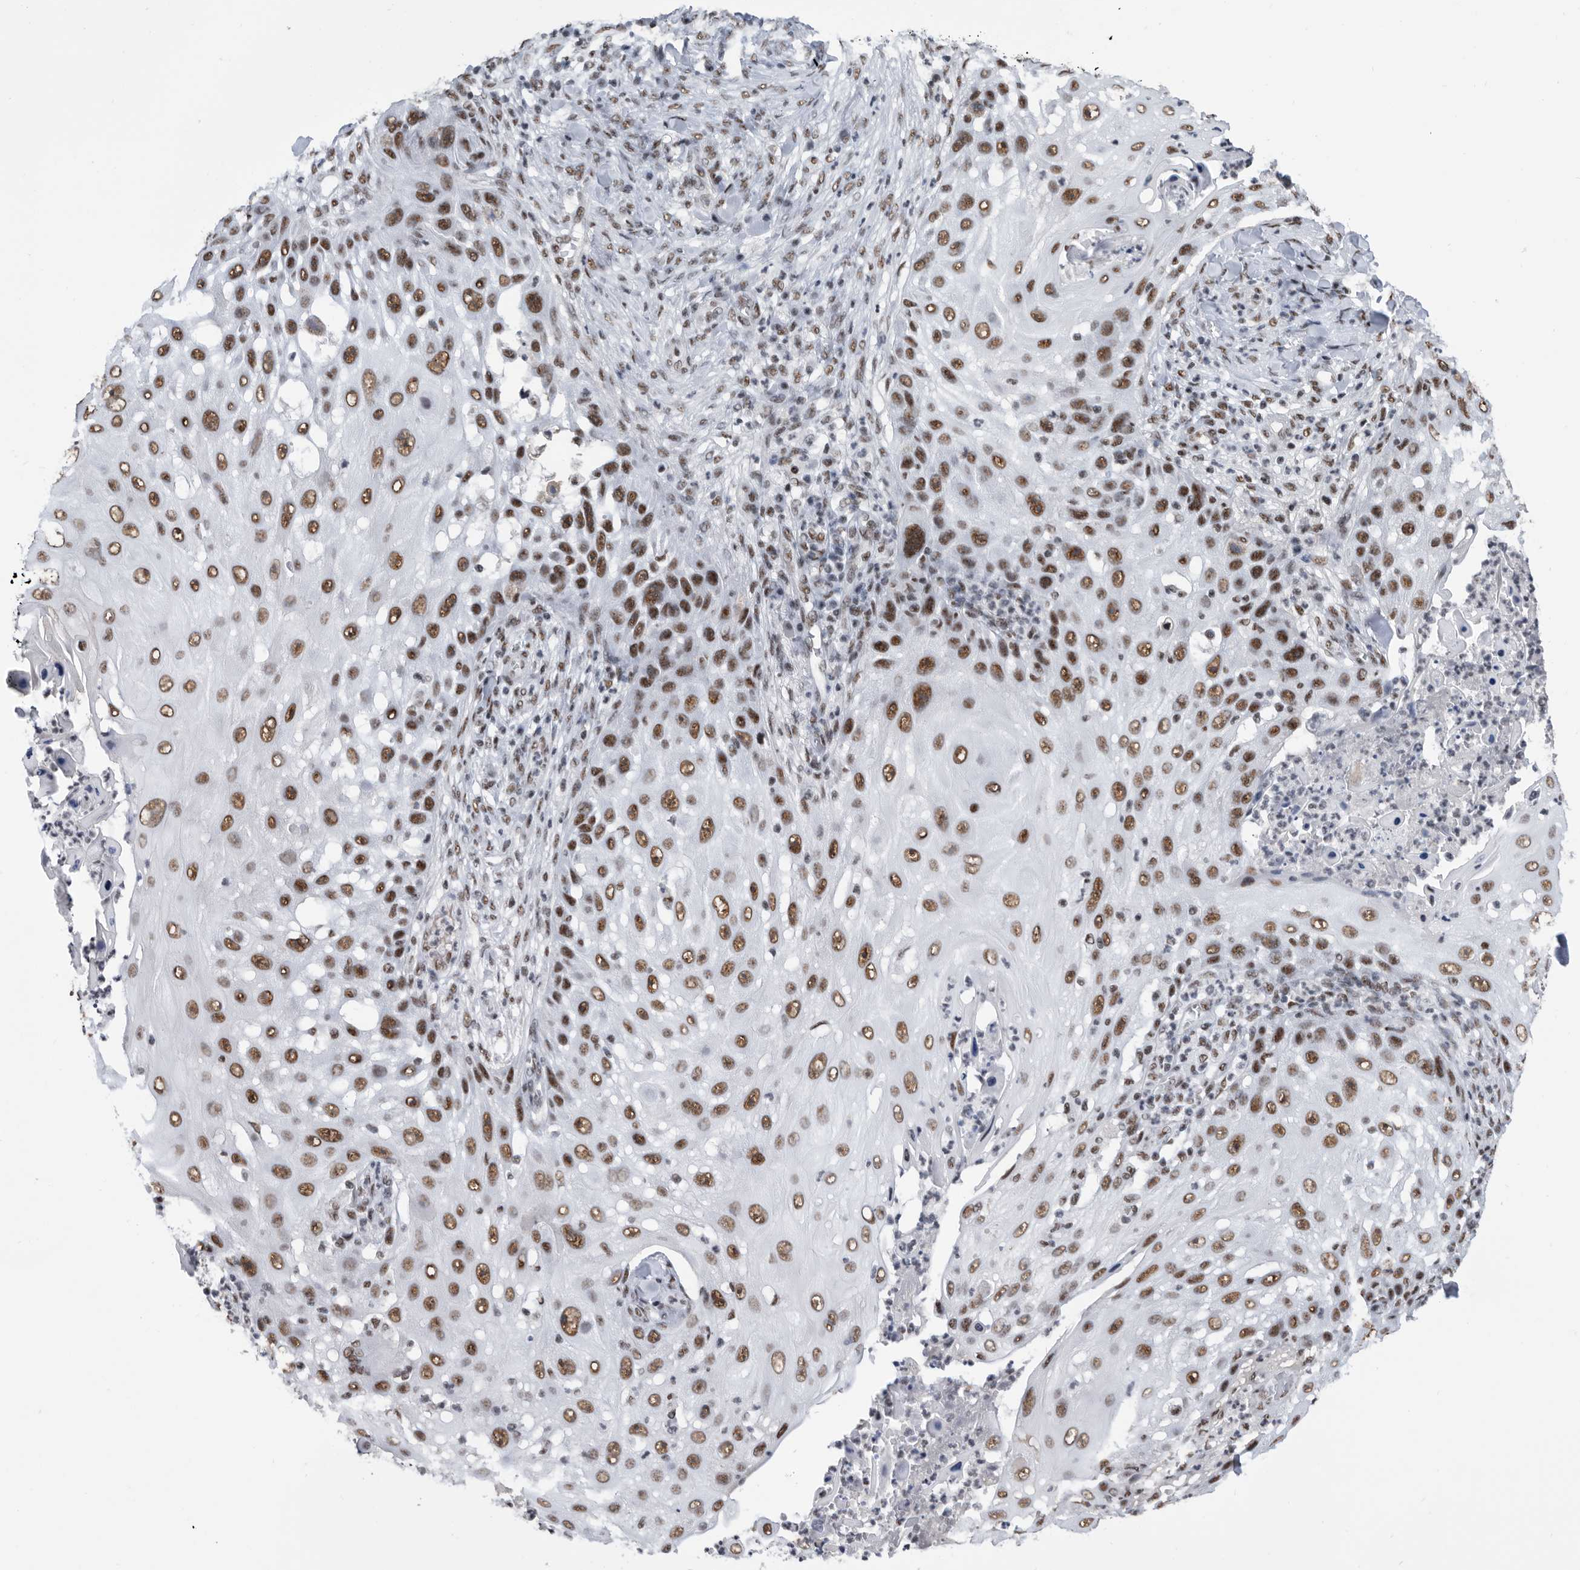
{"staining": {"intensity": "moderate", "quantity": ">75%", "location": "nuclear"}, "tissue": "skin cancer", "cell_type": "Tumor cells", "image_type": "cancer", "snomed": [{"axis": "morphology", "description": "Squamous cell carcinoma, NOS"}, {"axis": "topography", "description": "Skin"}], "caption": "A medium amount of moderate nuclear staining is identified in approximately >75% of tumor cells in skin cancer tissue. Immunohistochemistry stains the protein of interest in brown and the nuclei are stained blue.", "gene": "SF3A1", "patient": {"sex": "female", "age": 44}}